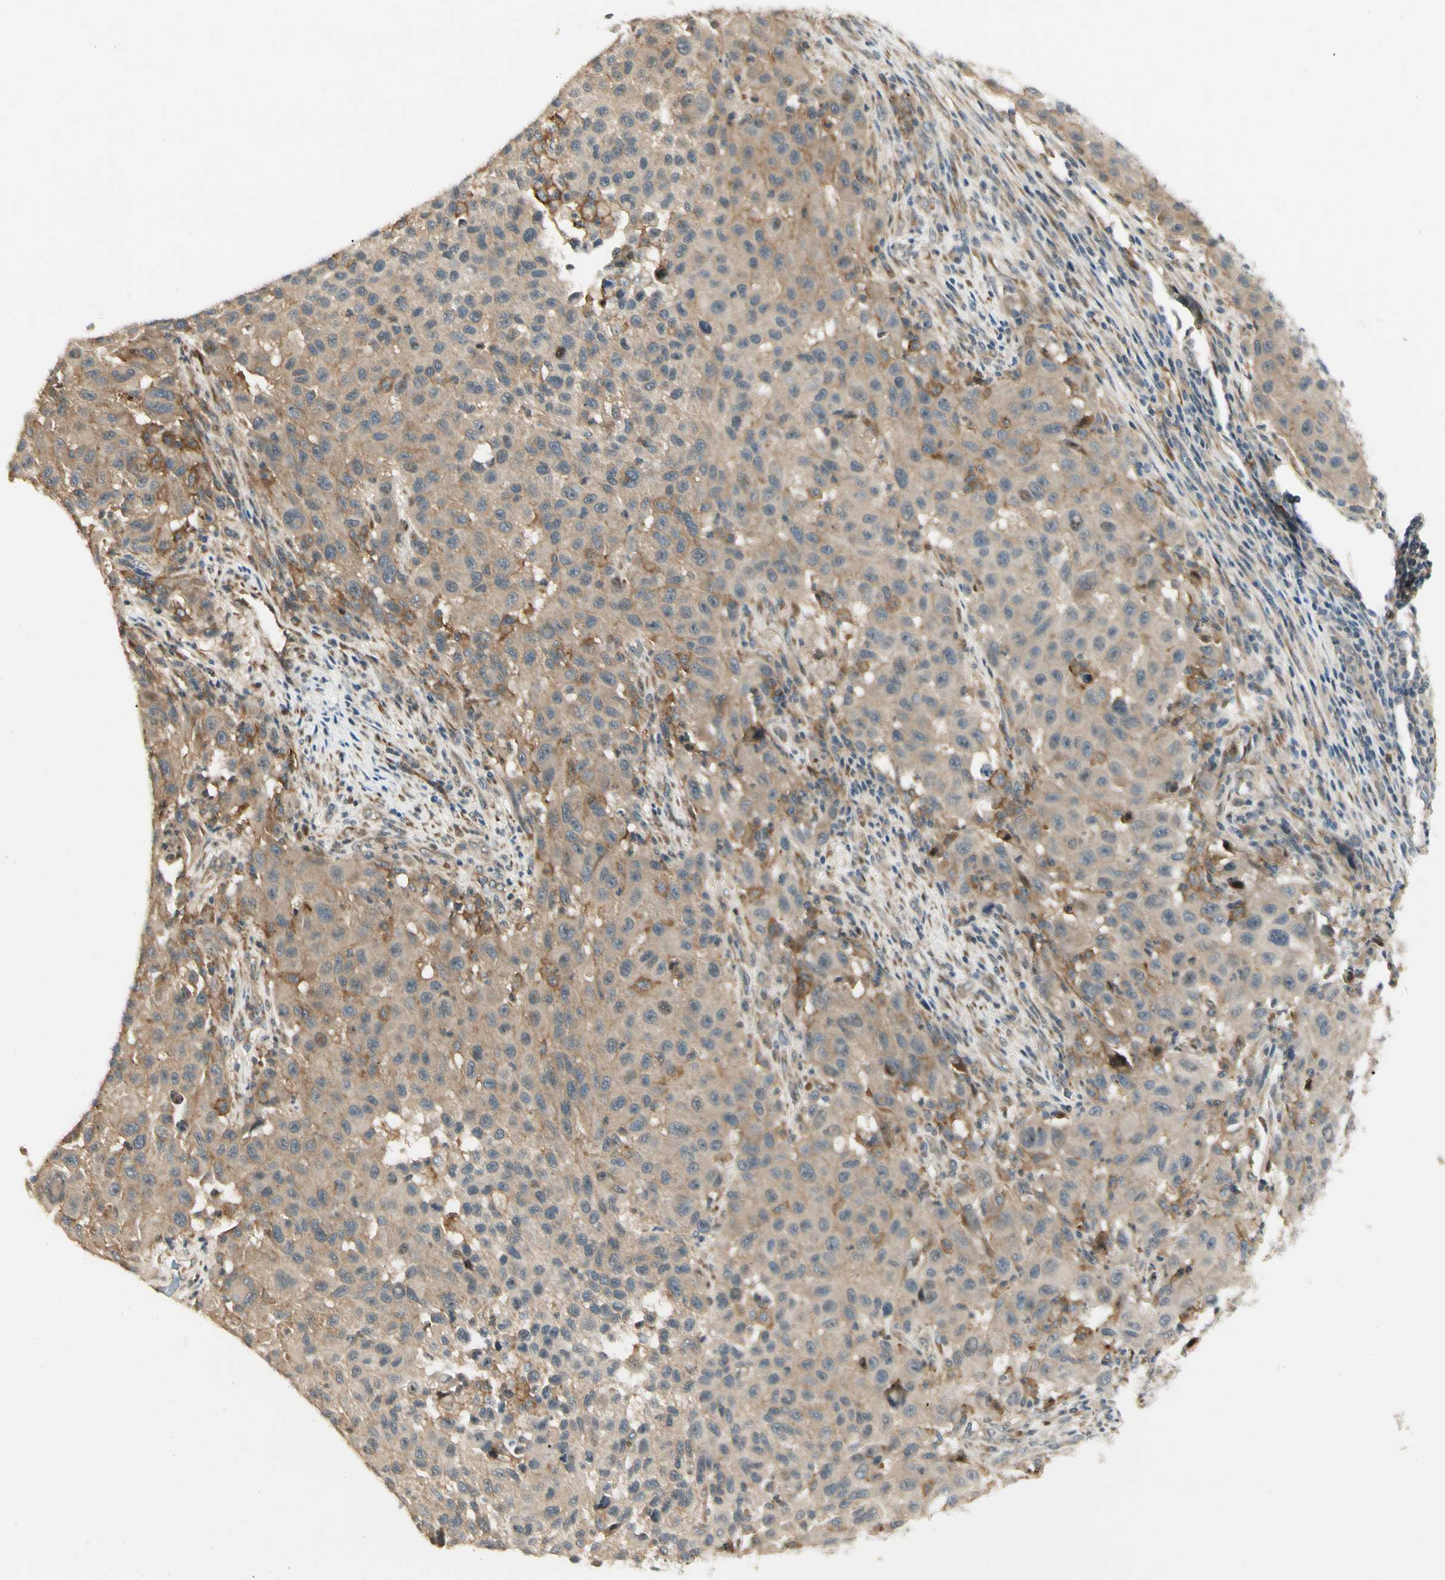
{"staining": {"intensity": "moderate", "quantity": "25%-75%", "location": "cytoplasmic/membranous"}, "tissue": "melanoma", "cell_type": "Tumor cells", "image_type": "cancer", "snomed": [{"axis": "morphology", "description": "Malignant melanoma, Metastatic site"}, {"axis": "topography", "description": "Lymph node"}], "caption": "This is an image of immunohistochemistry (IHC) staining of melanoma, which shows moderate staining in the cytoplasmic/membranous of tumor cells.", "gene": "FNDC3B", "patient": {"sex": "male", "age": 61}}